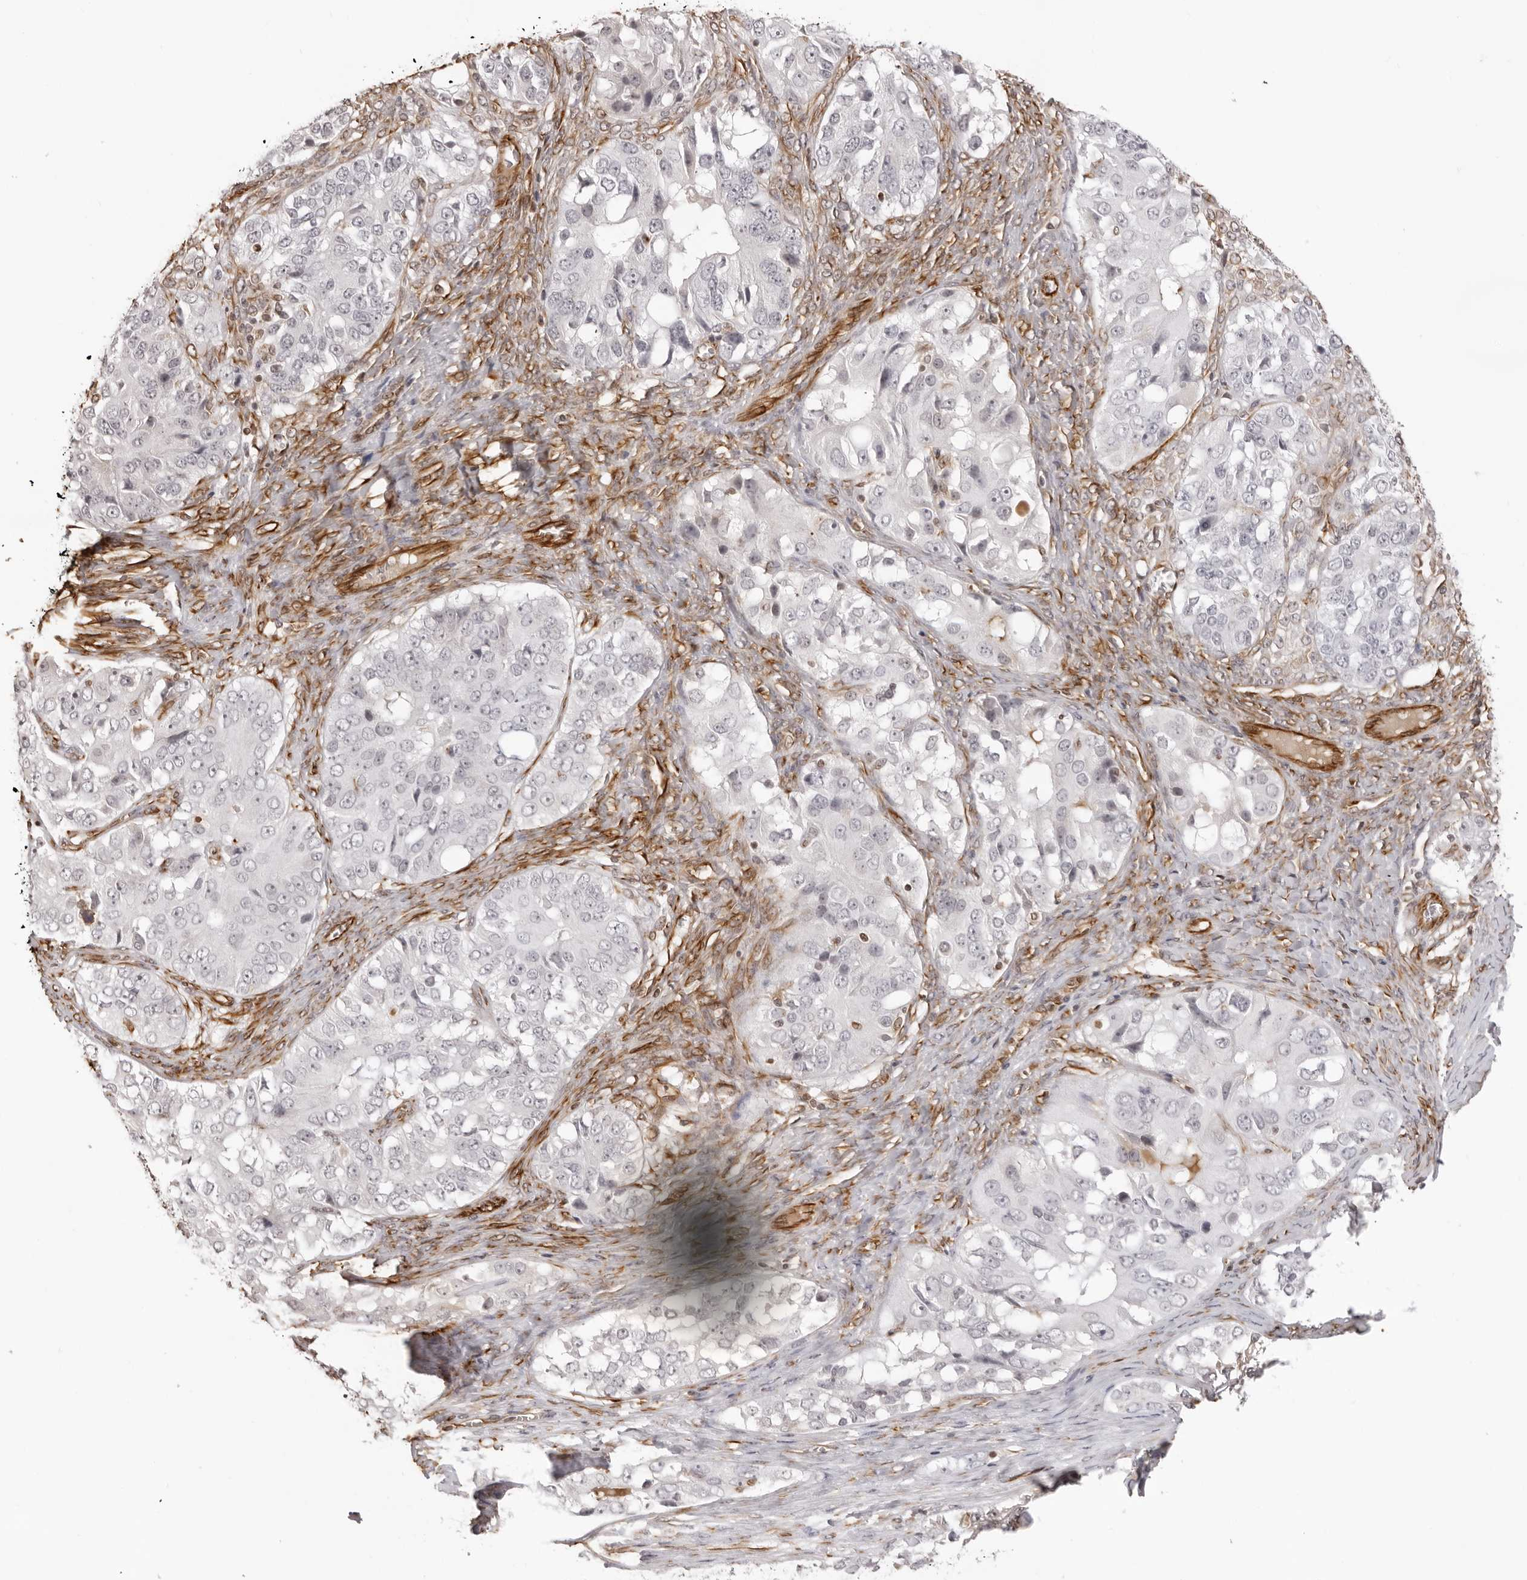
{"staining": {"intensity": "negative", "quantity": "none", "location": "none"}, "tissue": "ovarian cancer", "cell_type": "Tumor cells", "image_type": "cancer", "snomed": [{"axis": "morphology", "description": "Carcinoma, endometroid"}, {"axis": "topography", "description": "Ovary"}], "caption": "Micrograph shows no protein positivity in tumor cells of ovarian endometroid carcinoma tissue.", "gene": "DYNLT5", "patient": {"sex": "female", "age": 51}}